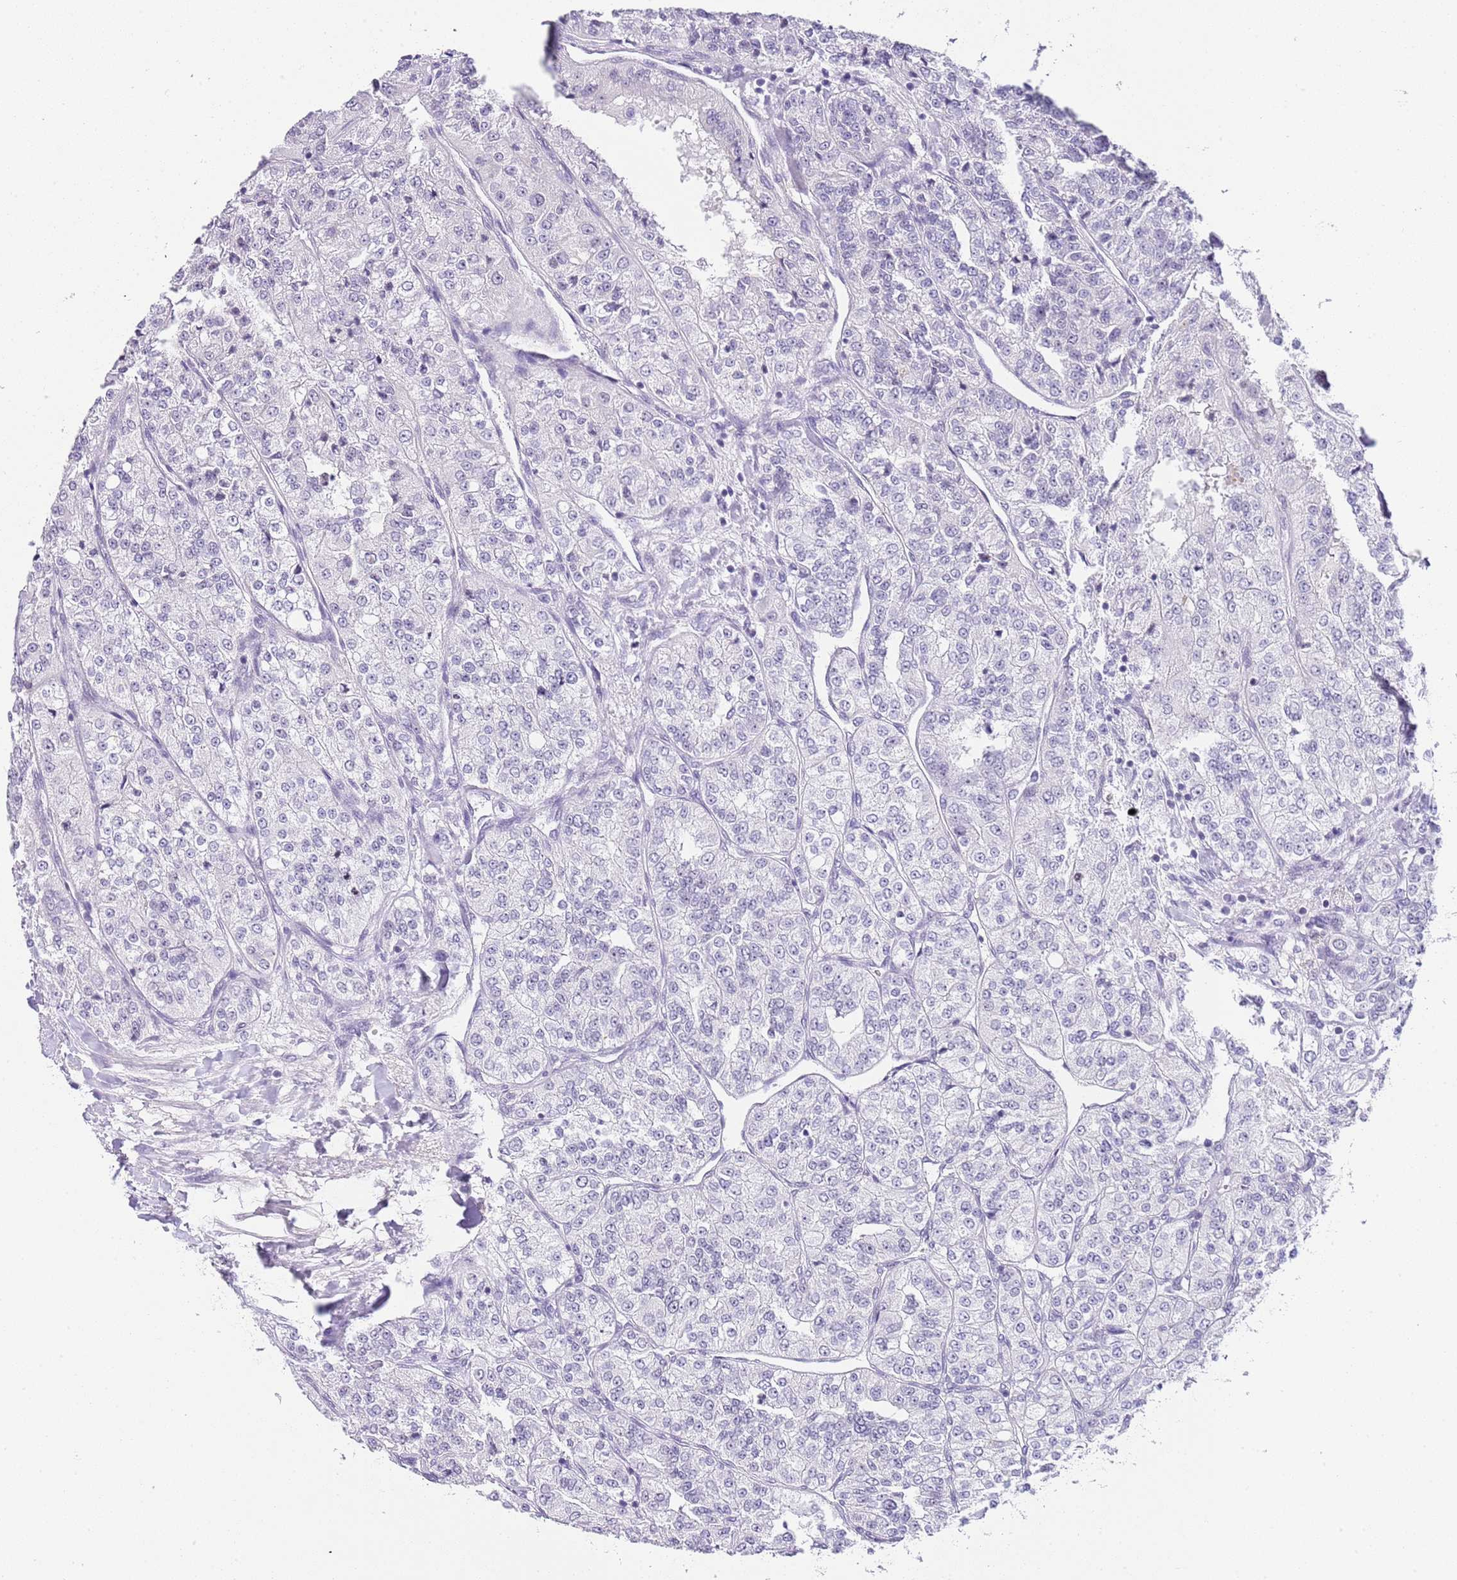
{"staining": {"intensity": "negative", "quantity": "none", "location": "none"}, "tissue": "renal cancer", "cell_type": "Tumor cells", "image_type": "cancer", "snomed": [{"axis": "morphology", "description": "Adenocarcinoma, NOS"}, {"axis": "topography", "description": "Kidney"}], "caption": "Immunohistochemical staining of renal cancer (adenocarcinoma) demonstrates no significant expression in tumor cells.", "gene": "NOP56", "patient": {"sex": "female", "age": 63}}